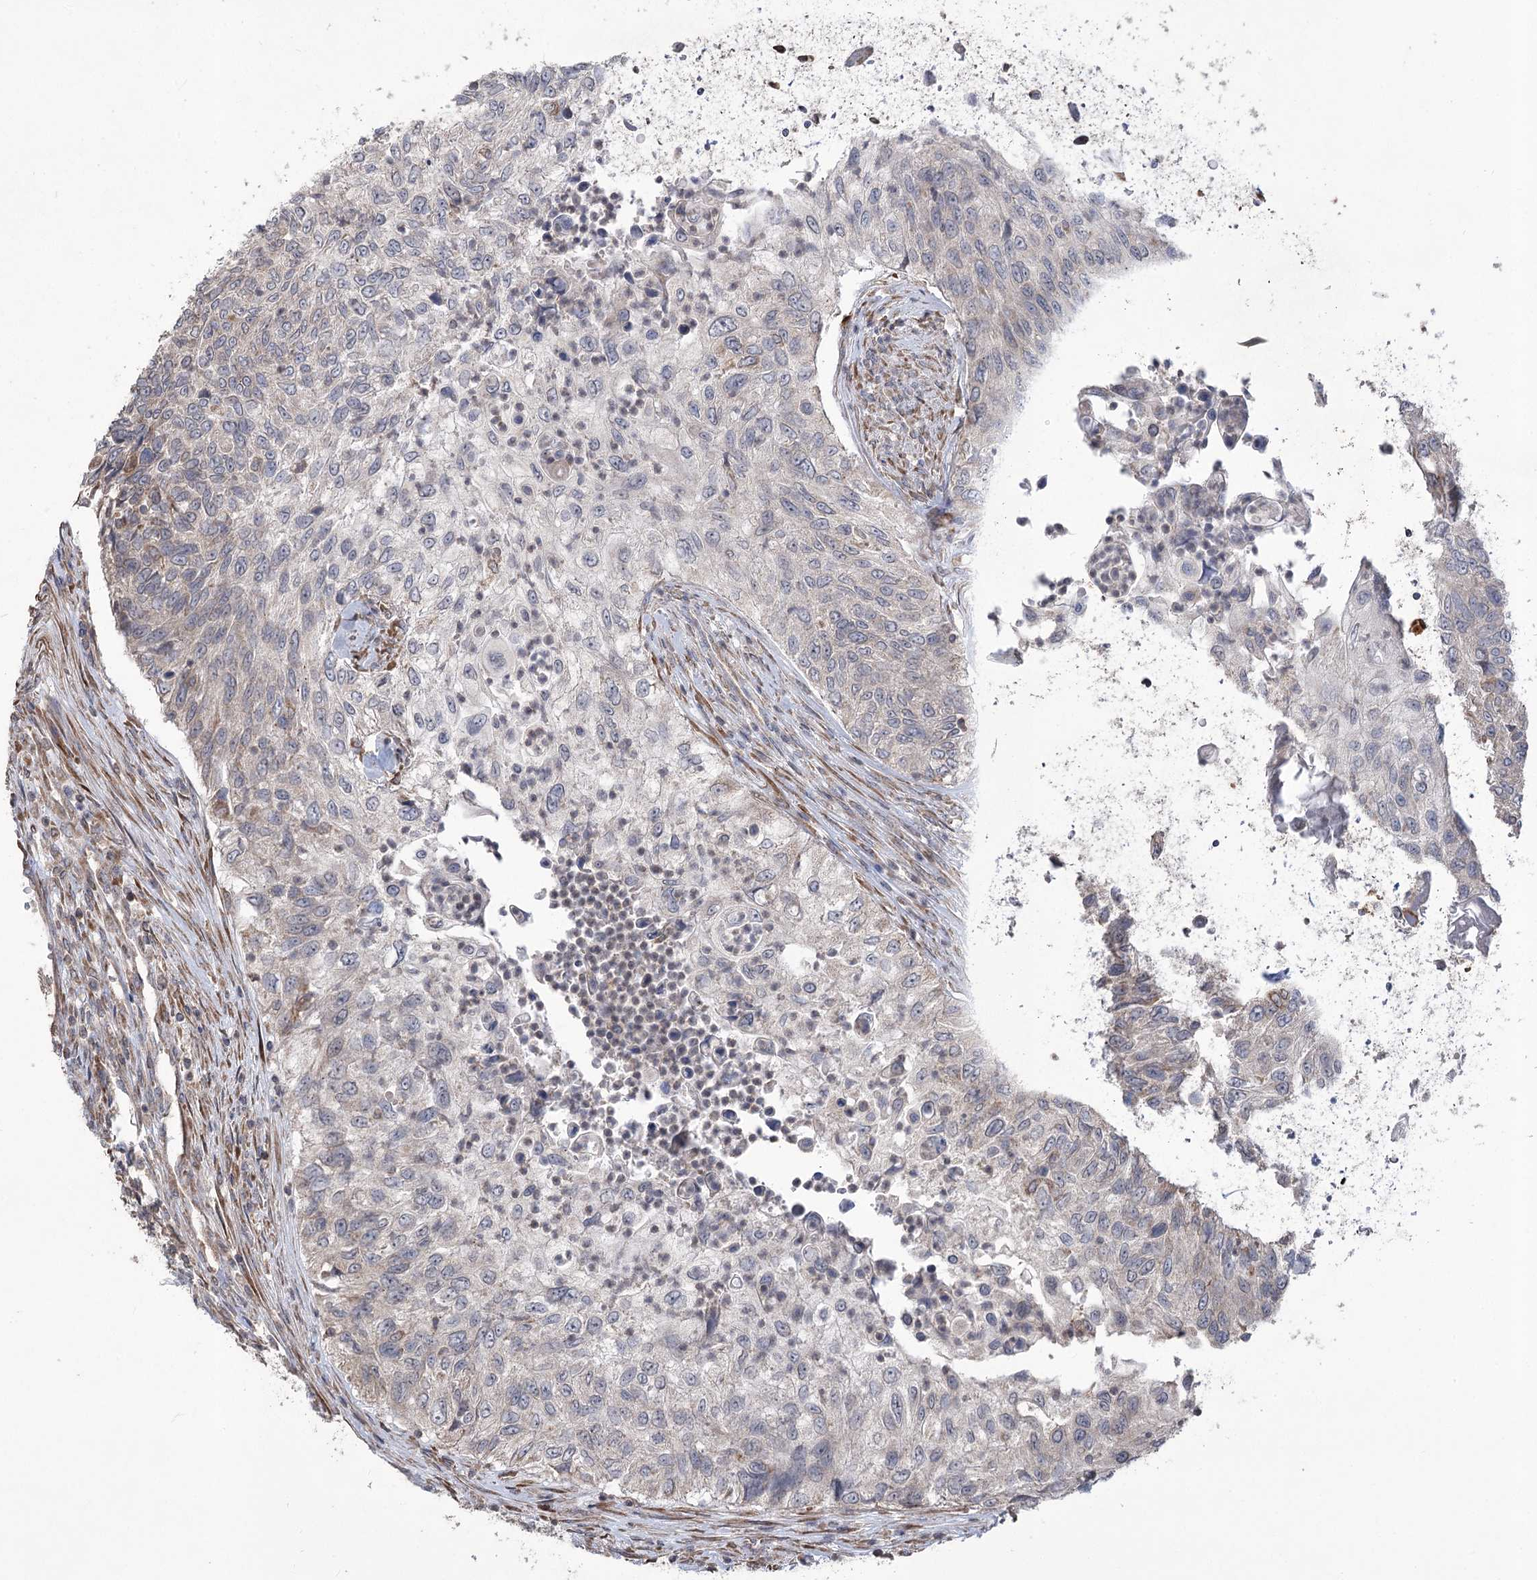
{"staining": {"intensity": "negative", "quantity": "none", "location": "none"}, "tissue": "urothelial cancer", "cell_type": "Tumor cells", "image_type": "cancer", "snomed": [{"axis": "morphology", "description": "Urothelial carcinoma, High grade"}, {"axis": "topography", "description": "Urinary bladder"}], "caption": "Immunohistochemical staining of urothelial carcinoma (high-grade) demonstrates no significant expression in tumor cells.", "gene": "STT3B", "patient": {"sex": "female", "age": 60}}